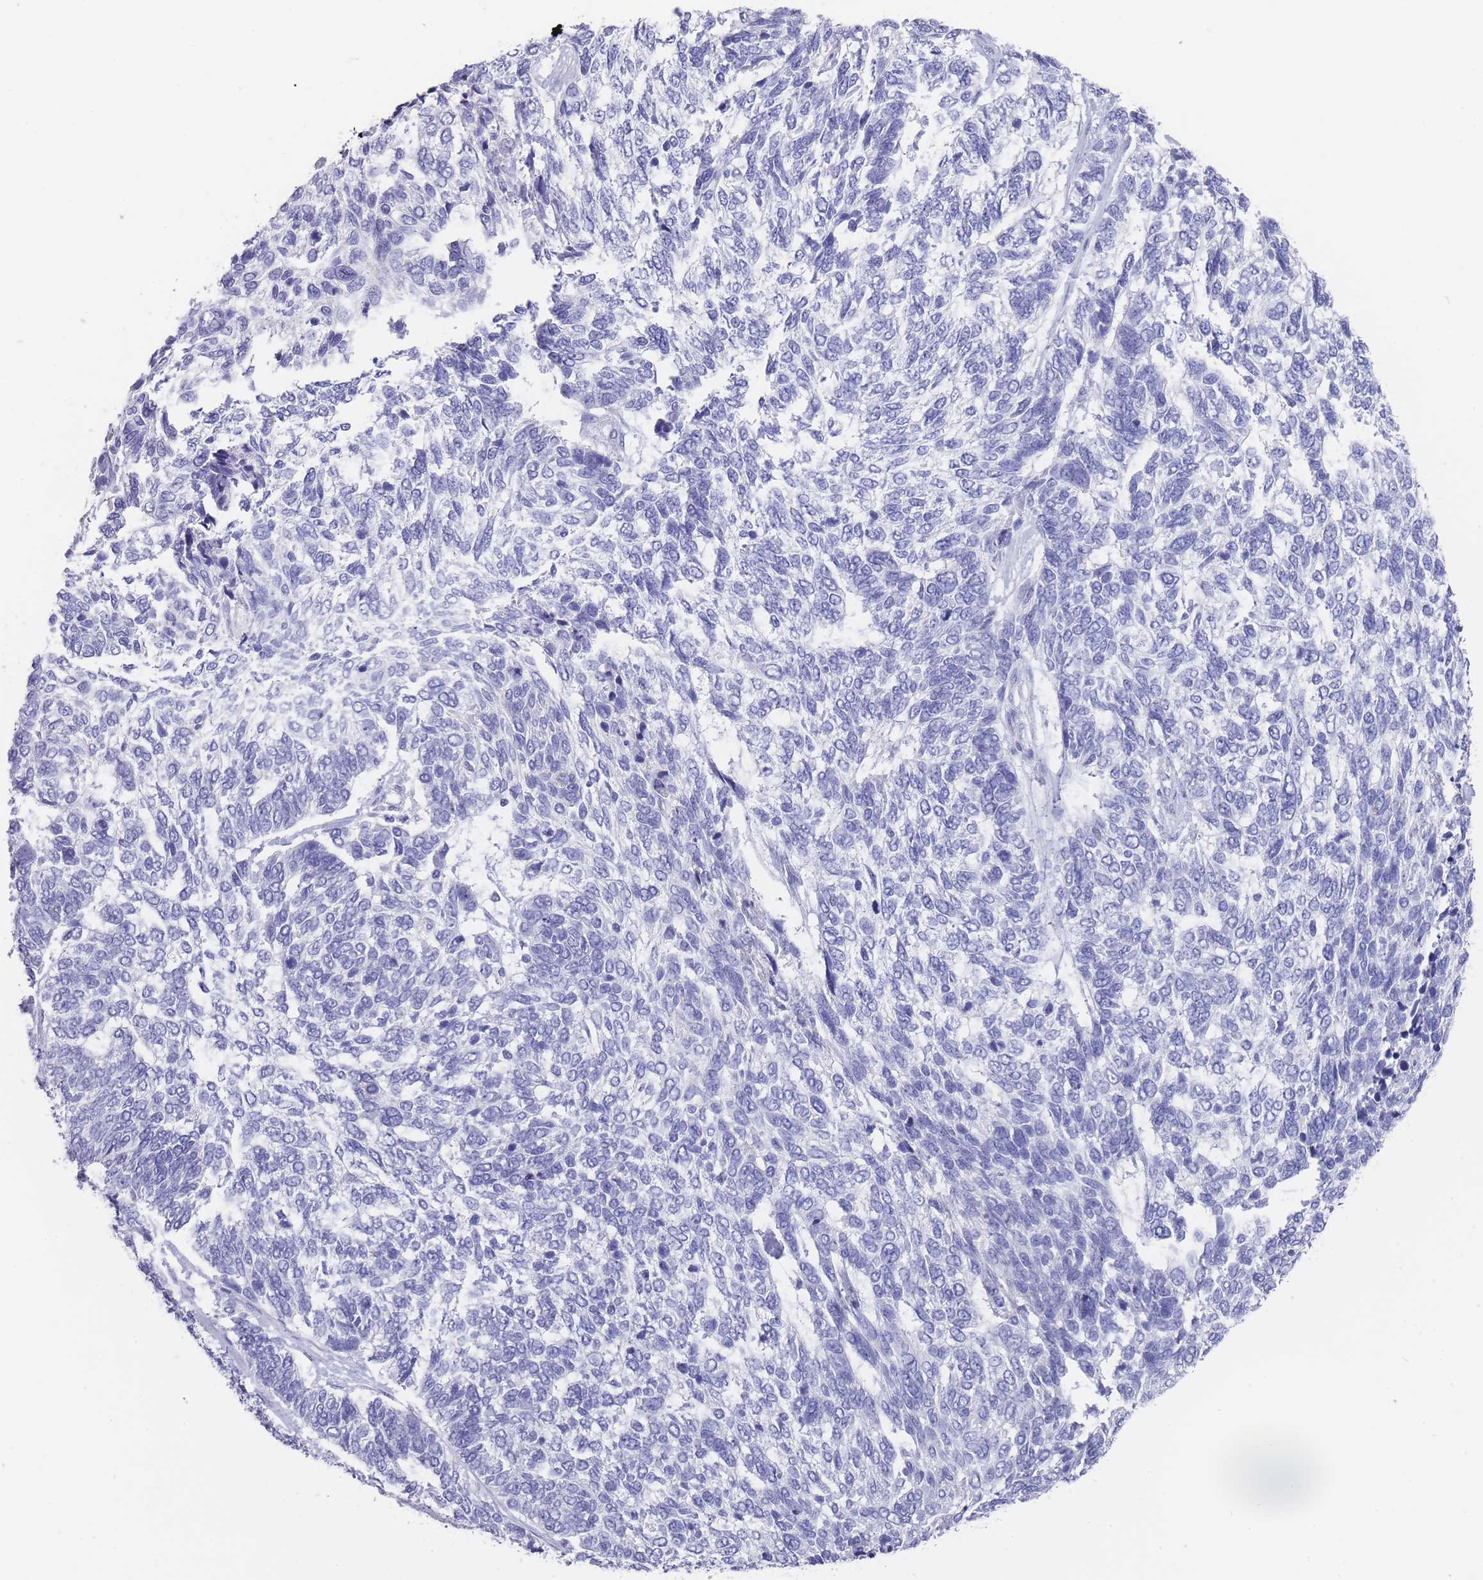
{"staining": {"intensity": "negative", "quantity": "none", "location": "none"}, "tissue": "skin cancer", "cell_type": "Tumor cells", "image_type": "cancer", "snomed": [{"axis": "morphology", "description": "Basal cell carcinoma"}, {"axis": "topography", "description": "Skin"}], "caption": "Immunohistochemistry (IHC) of human basal cell carcinoma (skin) exhibits no positivity in tumor cells.", "gene": "RAB2B", "patient": {"sex": "female", "age": 65}}